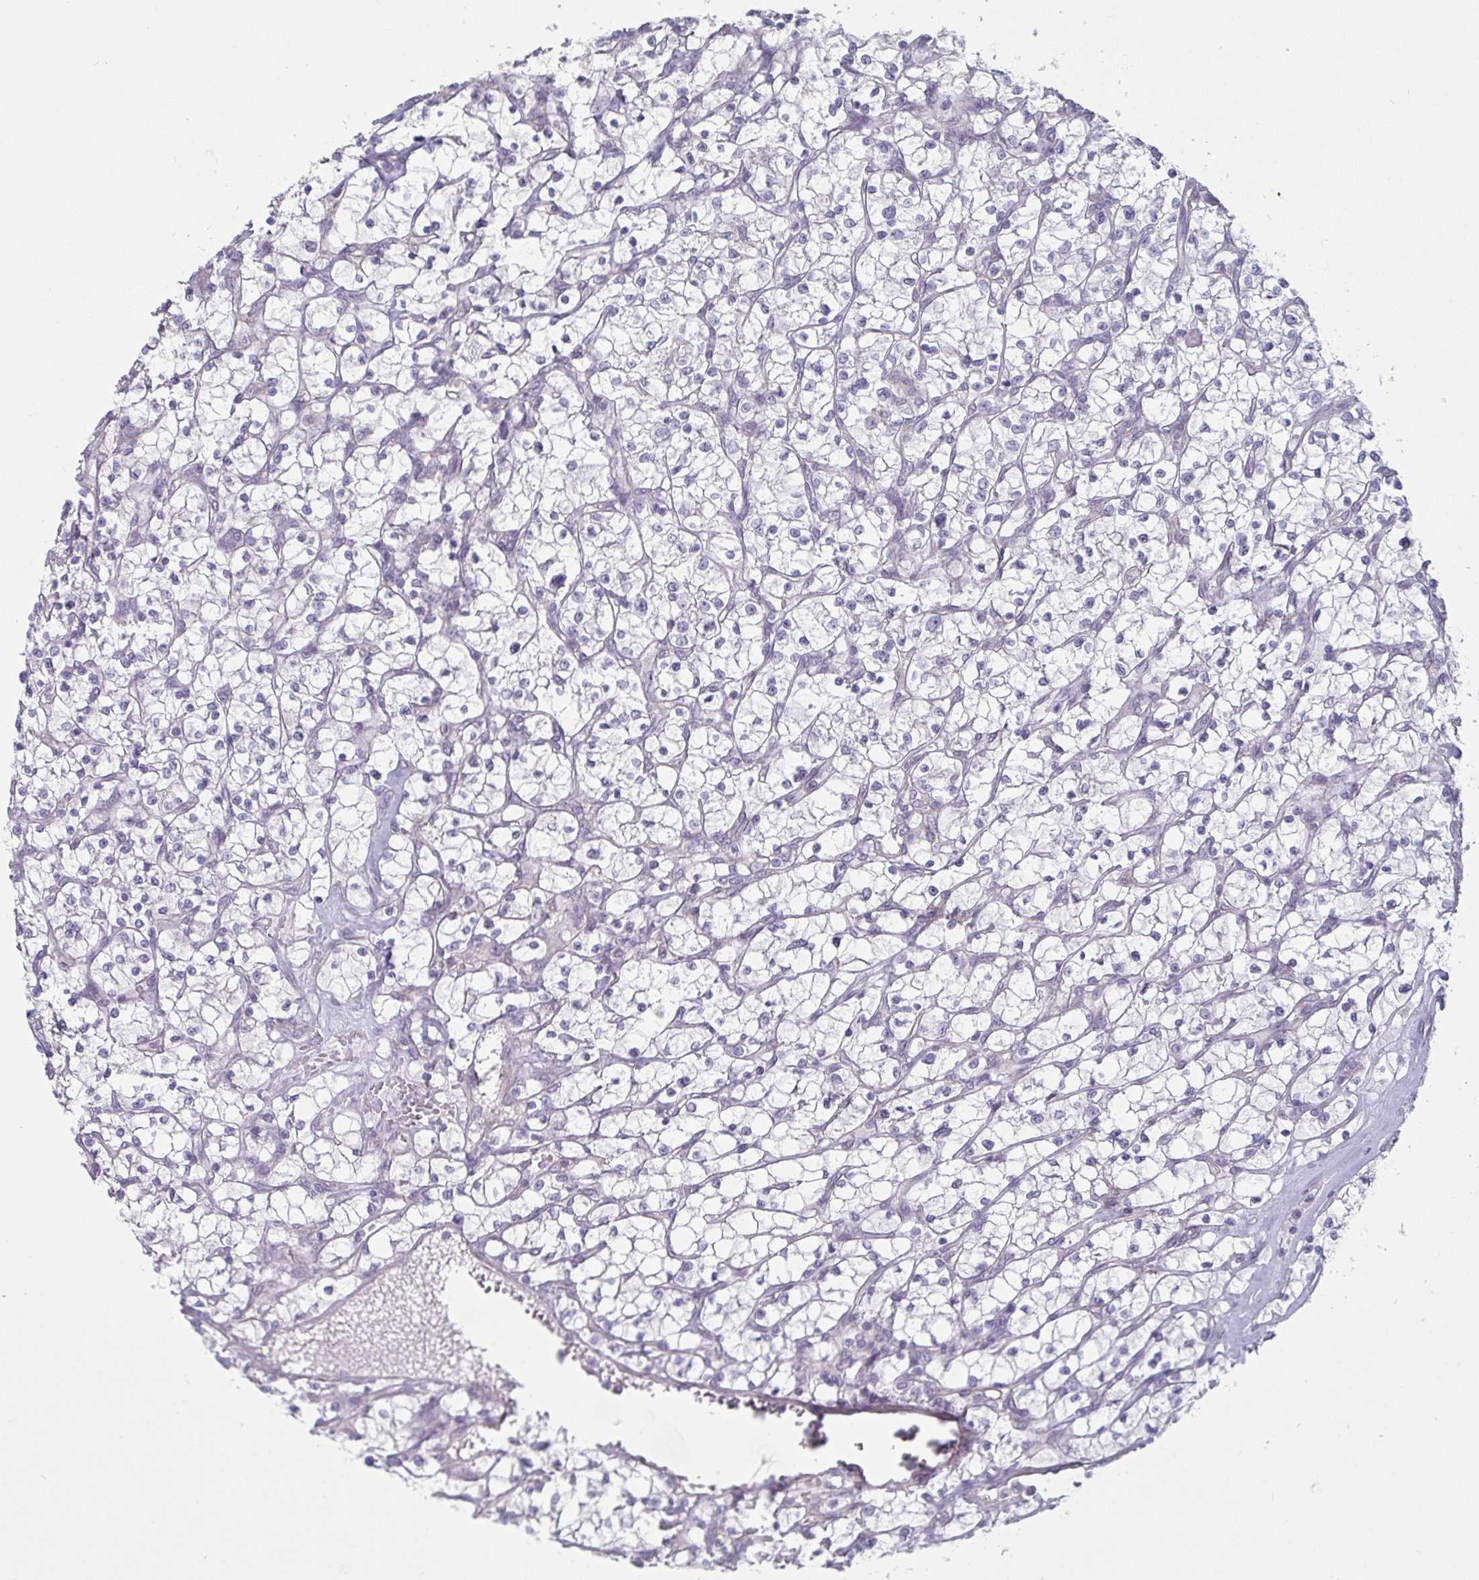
{"staining": {"intensity": "negative", "quantity": "none", "location": "none"}, "tissue": "renal cancer", "cell_type": "Tumor cells", "image_type": "cancer", "snomed": [{"axis": "morphology", "description": "Adenocarcinoma, NOS"}, {"axis": "topography", "description": "Kidney"}], "caption": "DAB (3,3'-diaminobenzidine) immunohistochemical staining of renal cancer exhibits no significant staining in tumor cells.", "gene": "STK26", "patient": {"sex": "female", "age": 64}}